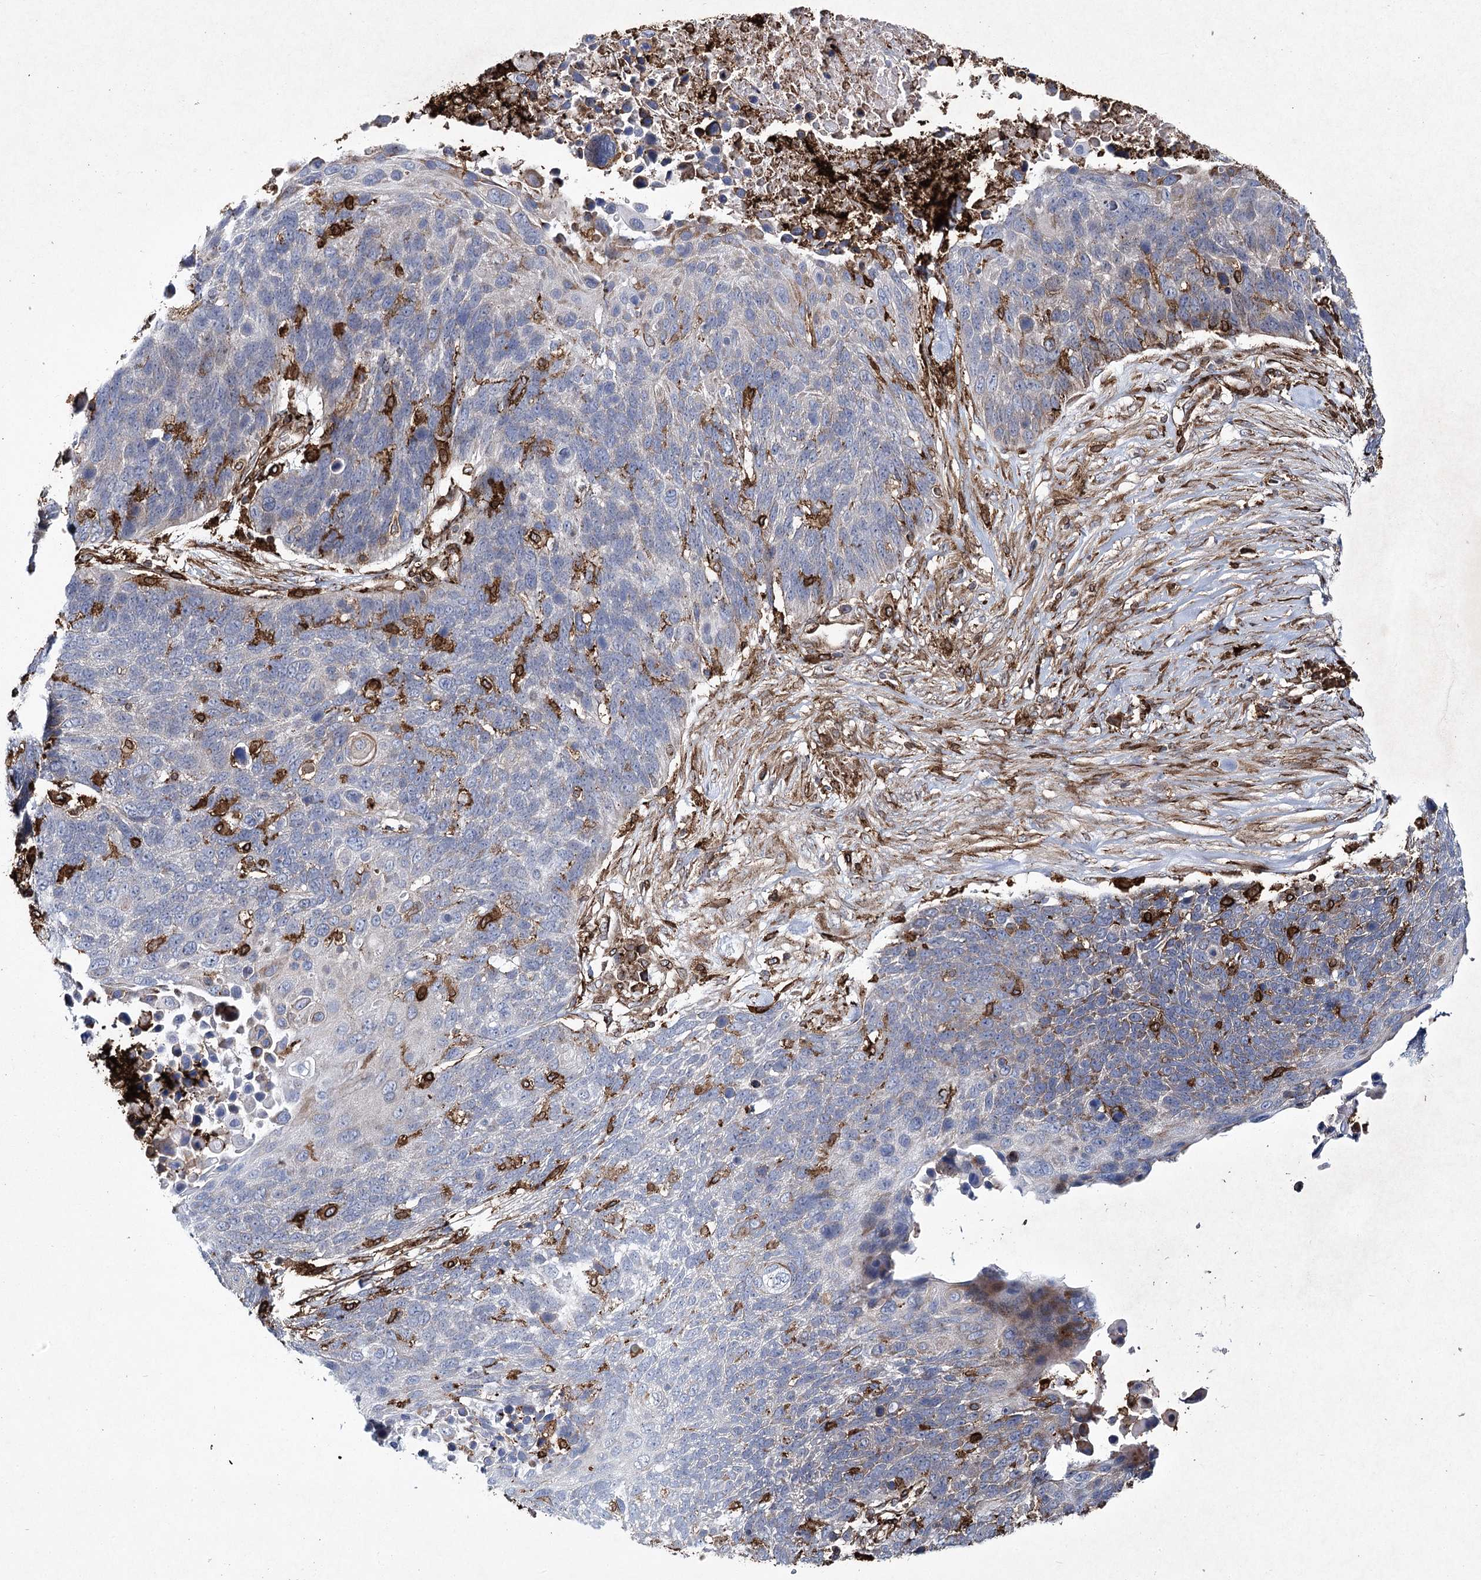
{"staining": {"intensity": "negative", "quantity": "none", "location": "none"}, "tissue": "lung cancer", "cell_type": "Tumor cells", "image_type": "cancer", "snomed": [{"axis": "morphology", "description": "Normal tissue, NOS"}, {"axis": "morphology", "description": "Squamous cell carcinoma, NOS"}, {"axis": "topography", "description": "Lymph node"}, {"axis": "topography", "description": "Lung"}], "caption": "This is an immunohistochemistry (IHC) histopathology image of lung cancer (squamous cell carcinoma). There is no staining in tumor cells.", "gene": "DCUN1D4", "patient": {"sex": "male", "age": 66}}